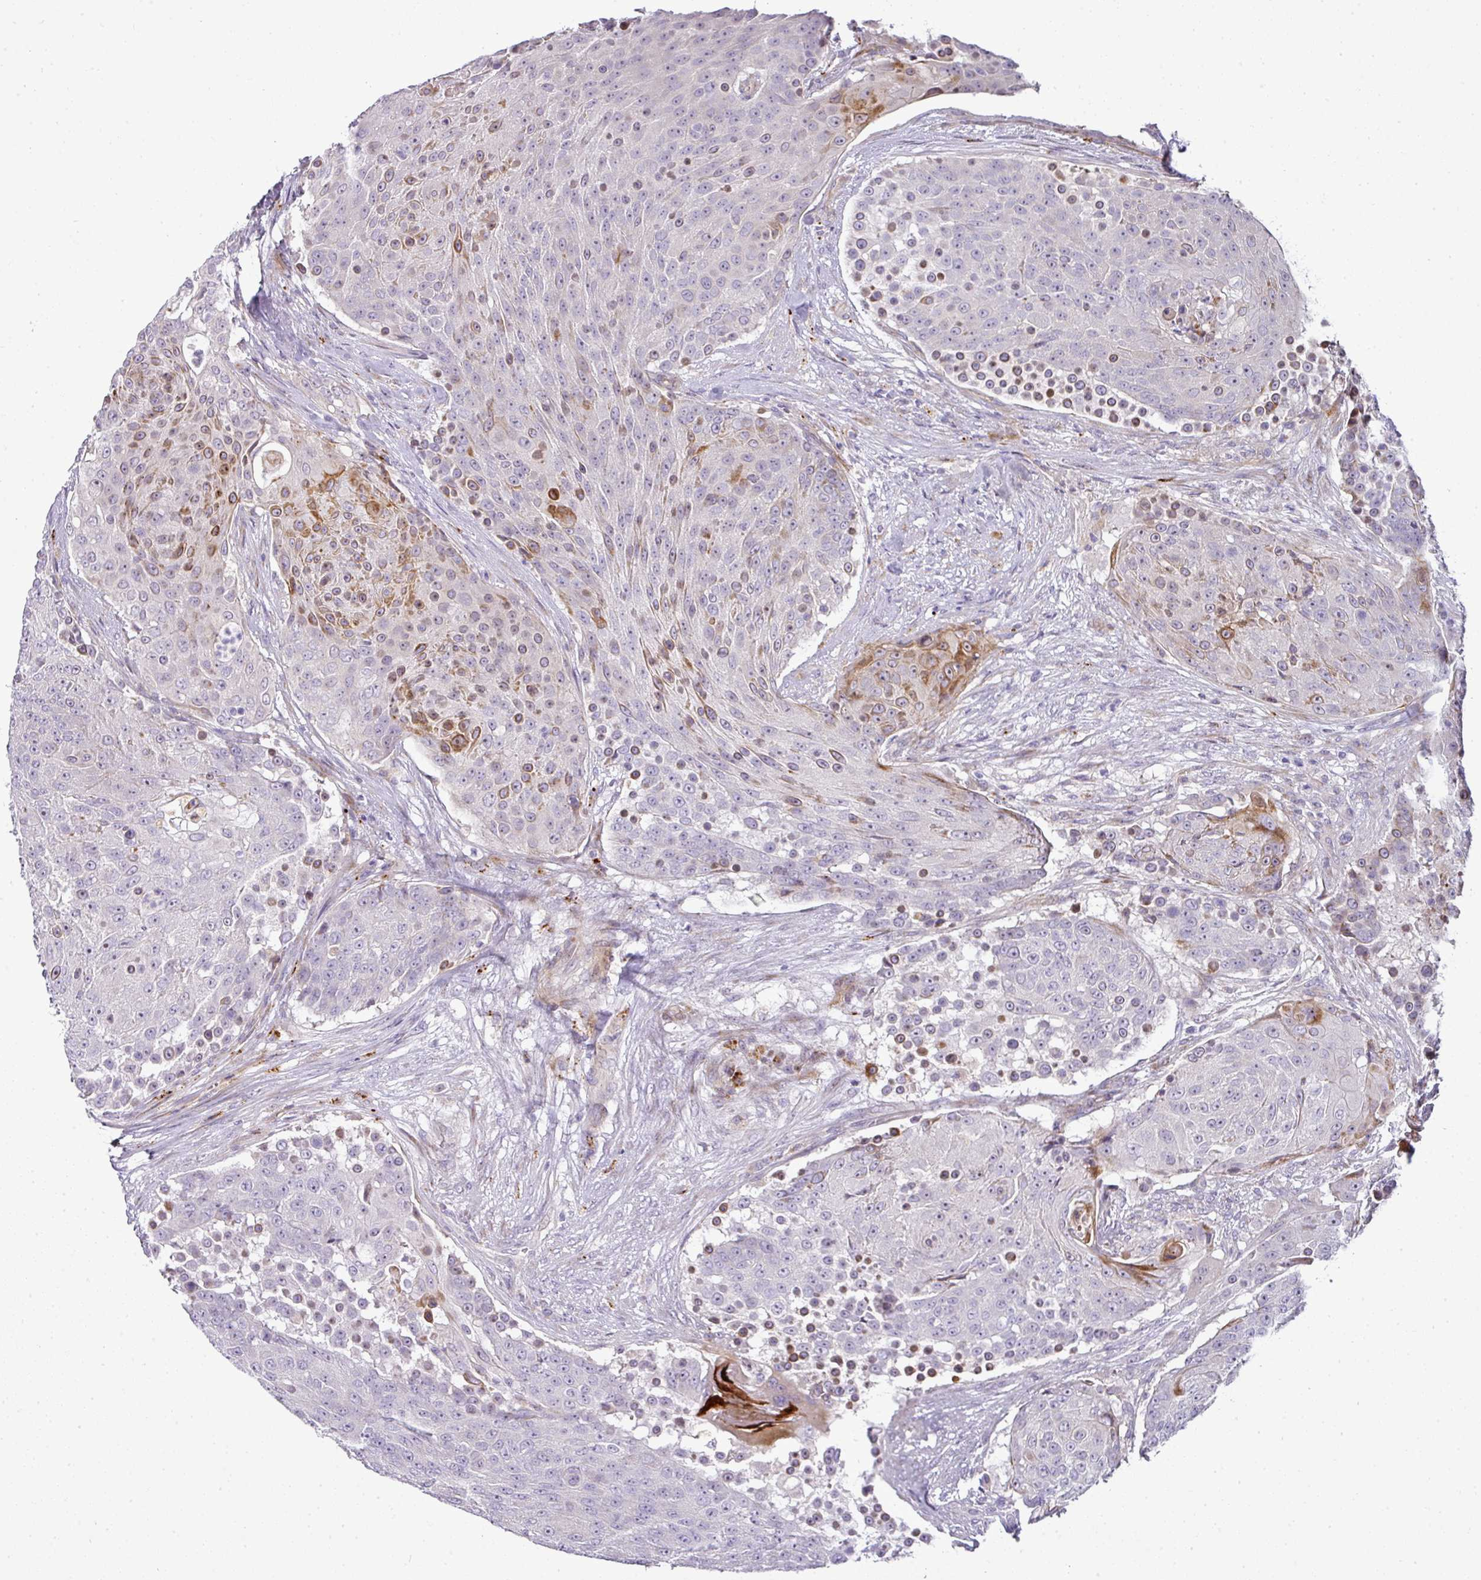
{"staining": {"intensity": "moderate", "quantity": "<25%", "location": "cytoplasmic/membranous"}, "tissue": "urothelial cancer", "cell_type": "Tumor cells", "image_type": "cancer", "snomed": [{"axis": "morphology", "description": "Urothelial carcinoma, High grade"}, {"axis": "topography", "description": "Urinary bladder"}], "caption": "Brown immunohistochemical staining in human urothelial carcinoma (high-grade) displays moderate cytoplasmic/membranous expression in about <25% of tumor cells.", "gene": "ATP6V1F", "patient": {"sex": "female", "age": 63}}